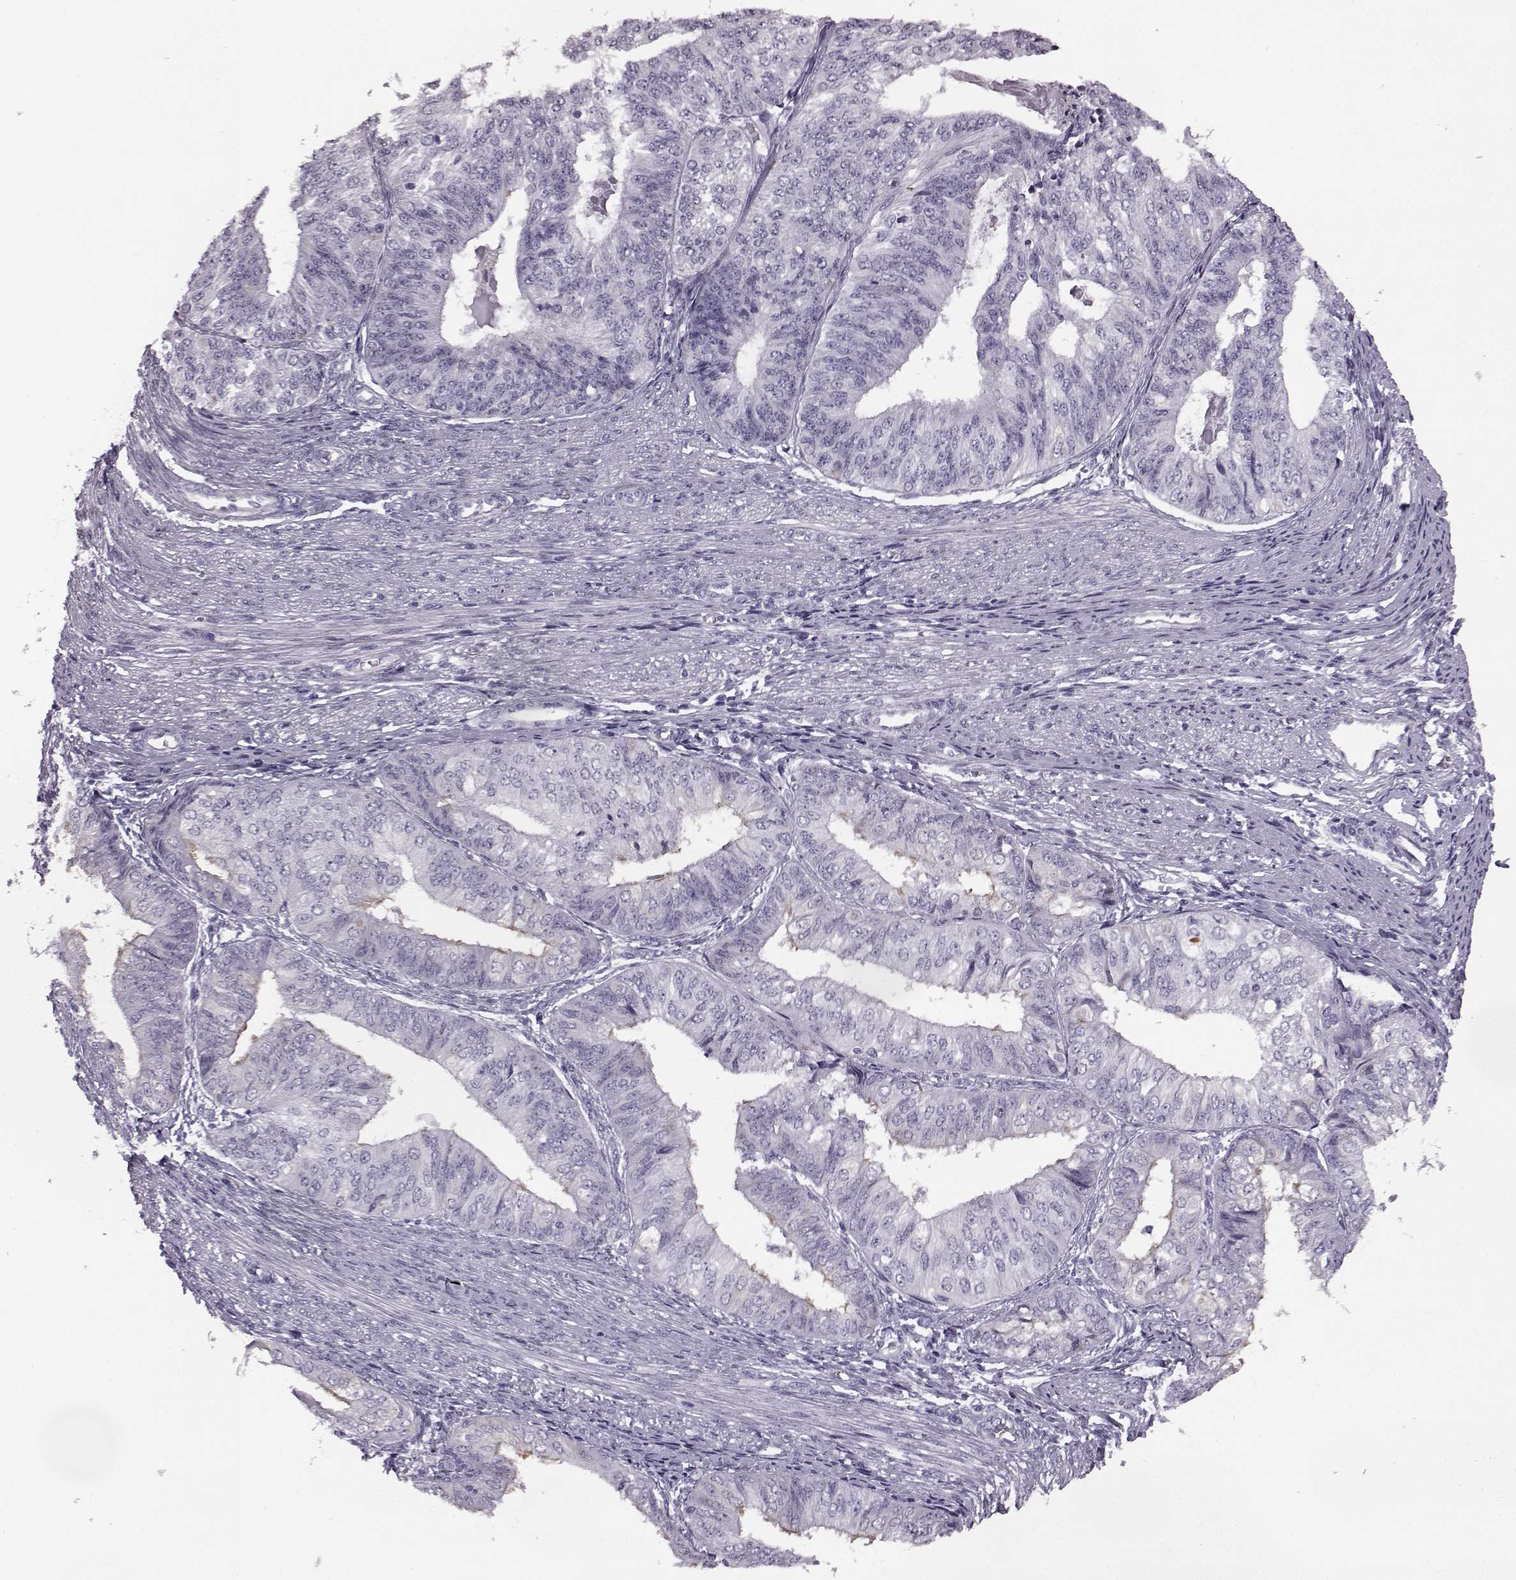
{"staining": {"intensity": "negative", "quantity": "none", "location": "none"}, "tissue": "endometrial cancer", "cell_type": "Tumor cells", "image_type": "cancer", "snomed": [{"axis": "morphology", "description": "Adenocarcinoma, NOS"}, {"axis": "topography", "description": "Endometrium"}], "caption": "Endometrial cancer stained for a protein using IHC shows no expression tumor cells.", "gene": "ODAD4", "patient": {"sex": "female", "age": 58}}